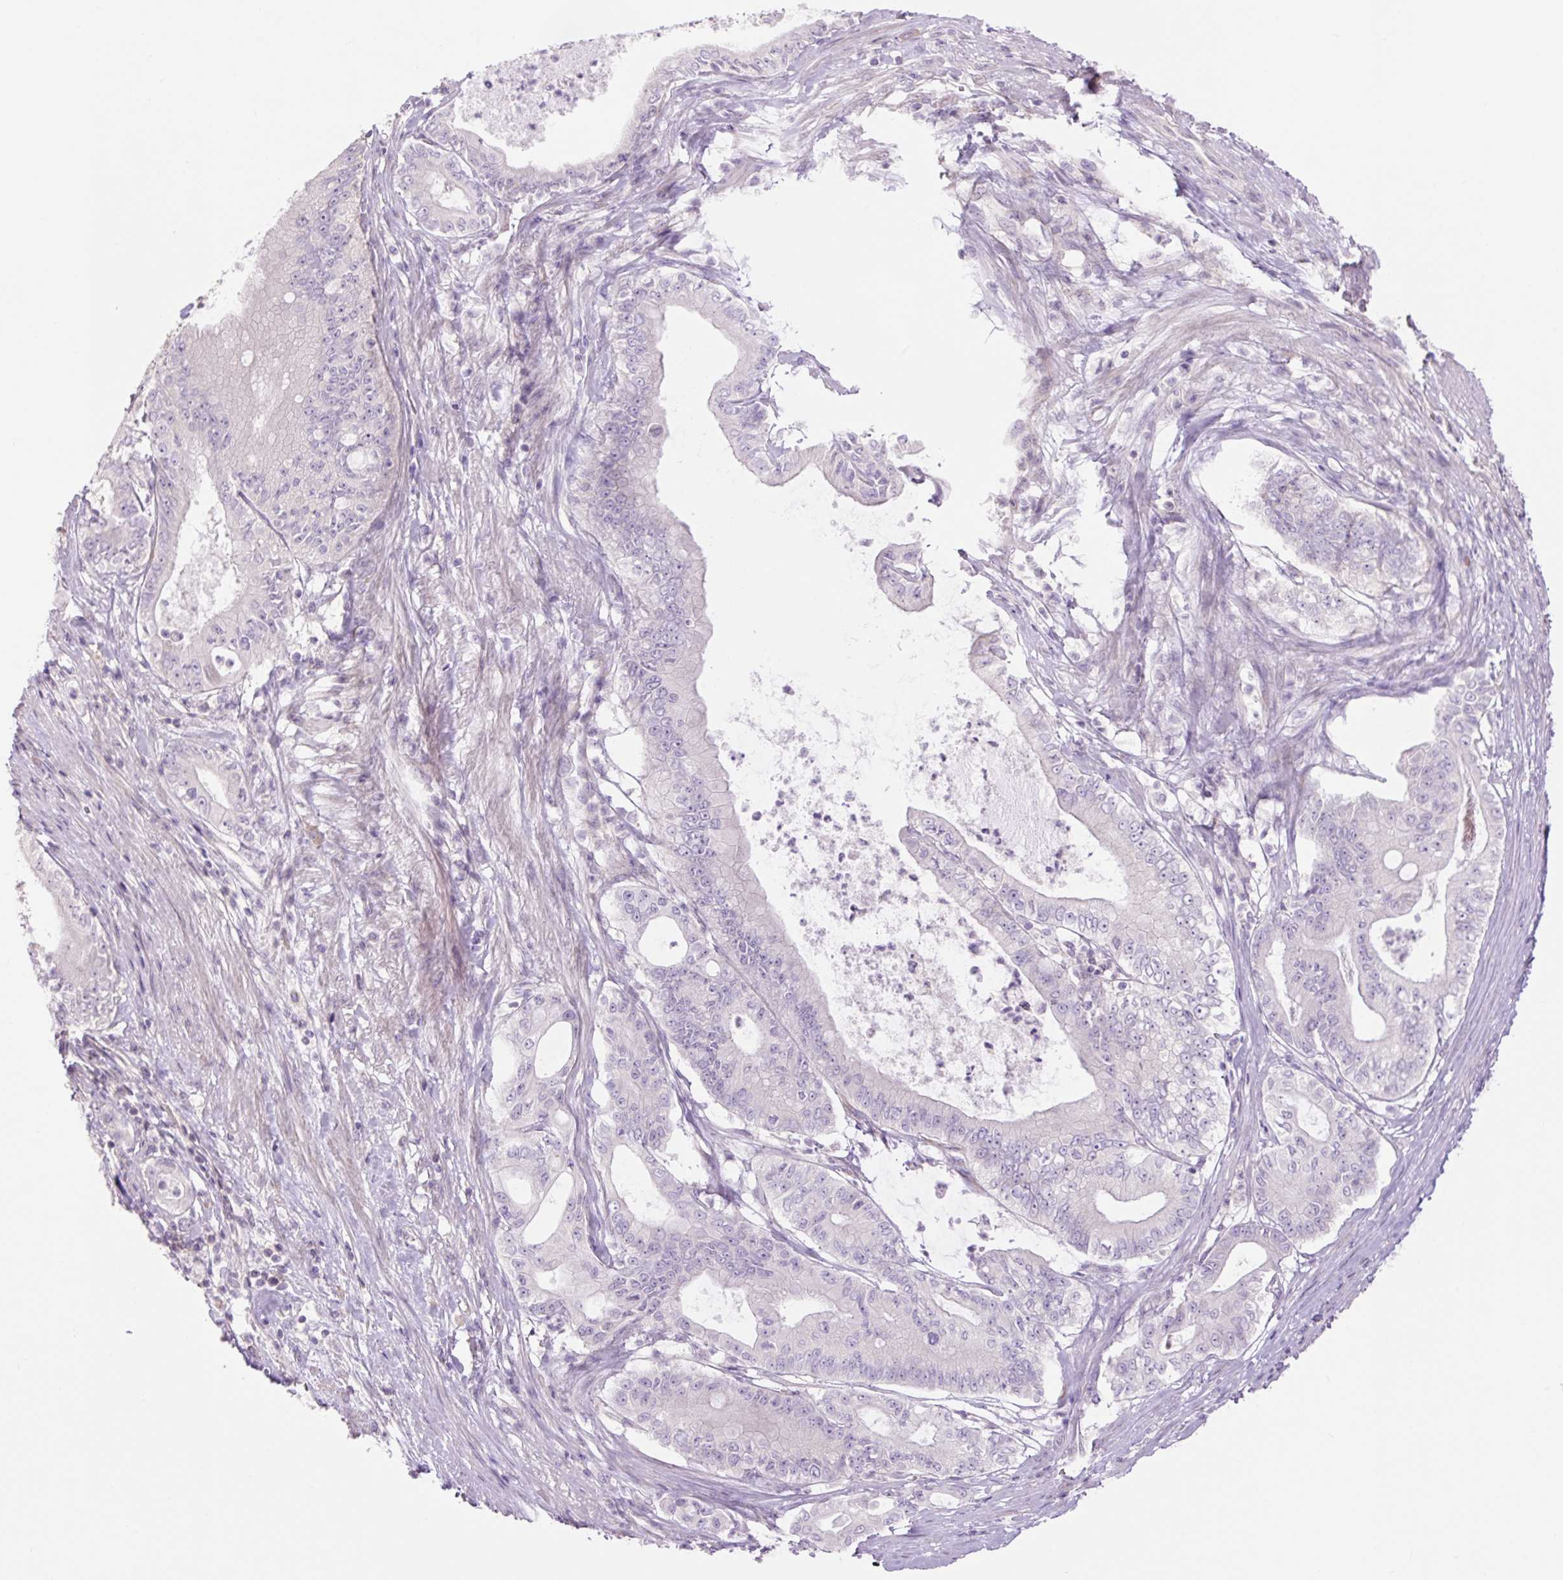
{"staining": {"intensity": "negative", "quantity": "none", "location": "none"}, "tissue": "pancreatic cancer", "cell_type": "Tumor cells", "image_type": "cancer", "snomed": [{"axis": "morphology", "description": "Adenocarcinoma, NOS"}, {"axis": "topography", "description": "Pancreas"}], "caption": "The immunohistochemistry image has no significant staining in tumor cells of pancreatic cancer (adenocarcinoma) tissue.", "gene": "GRID2", "patient": {"sex": "male", "age": 71}}